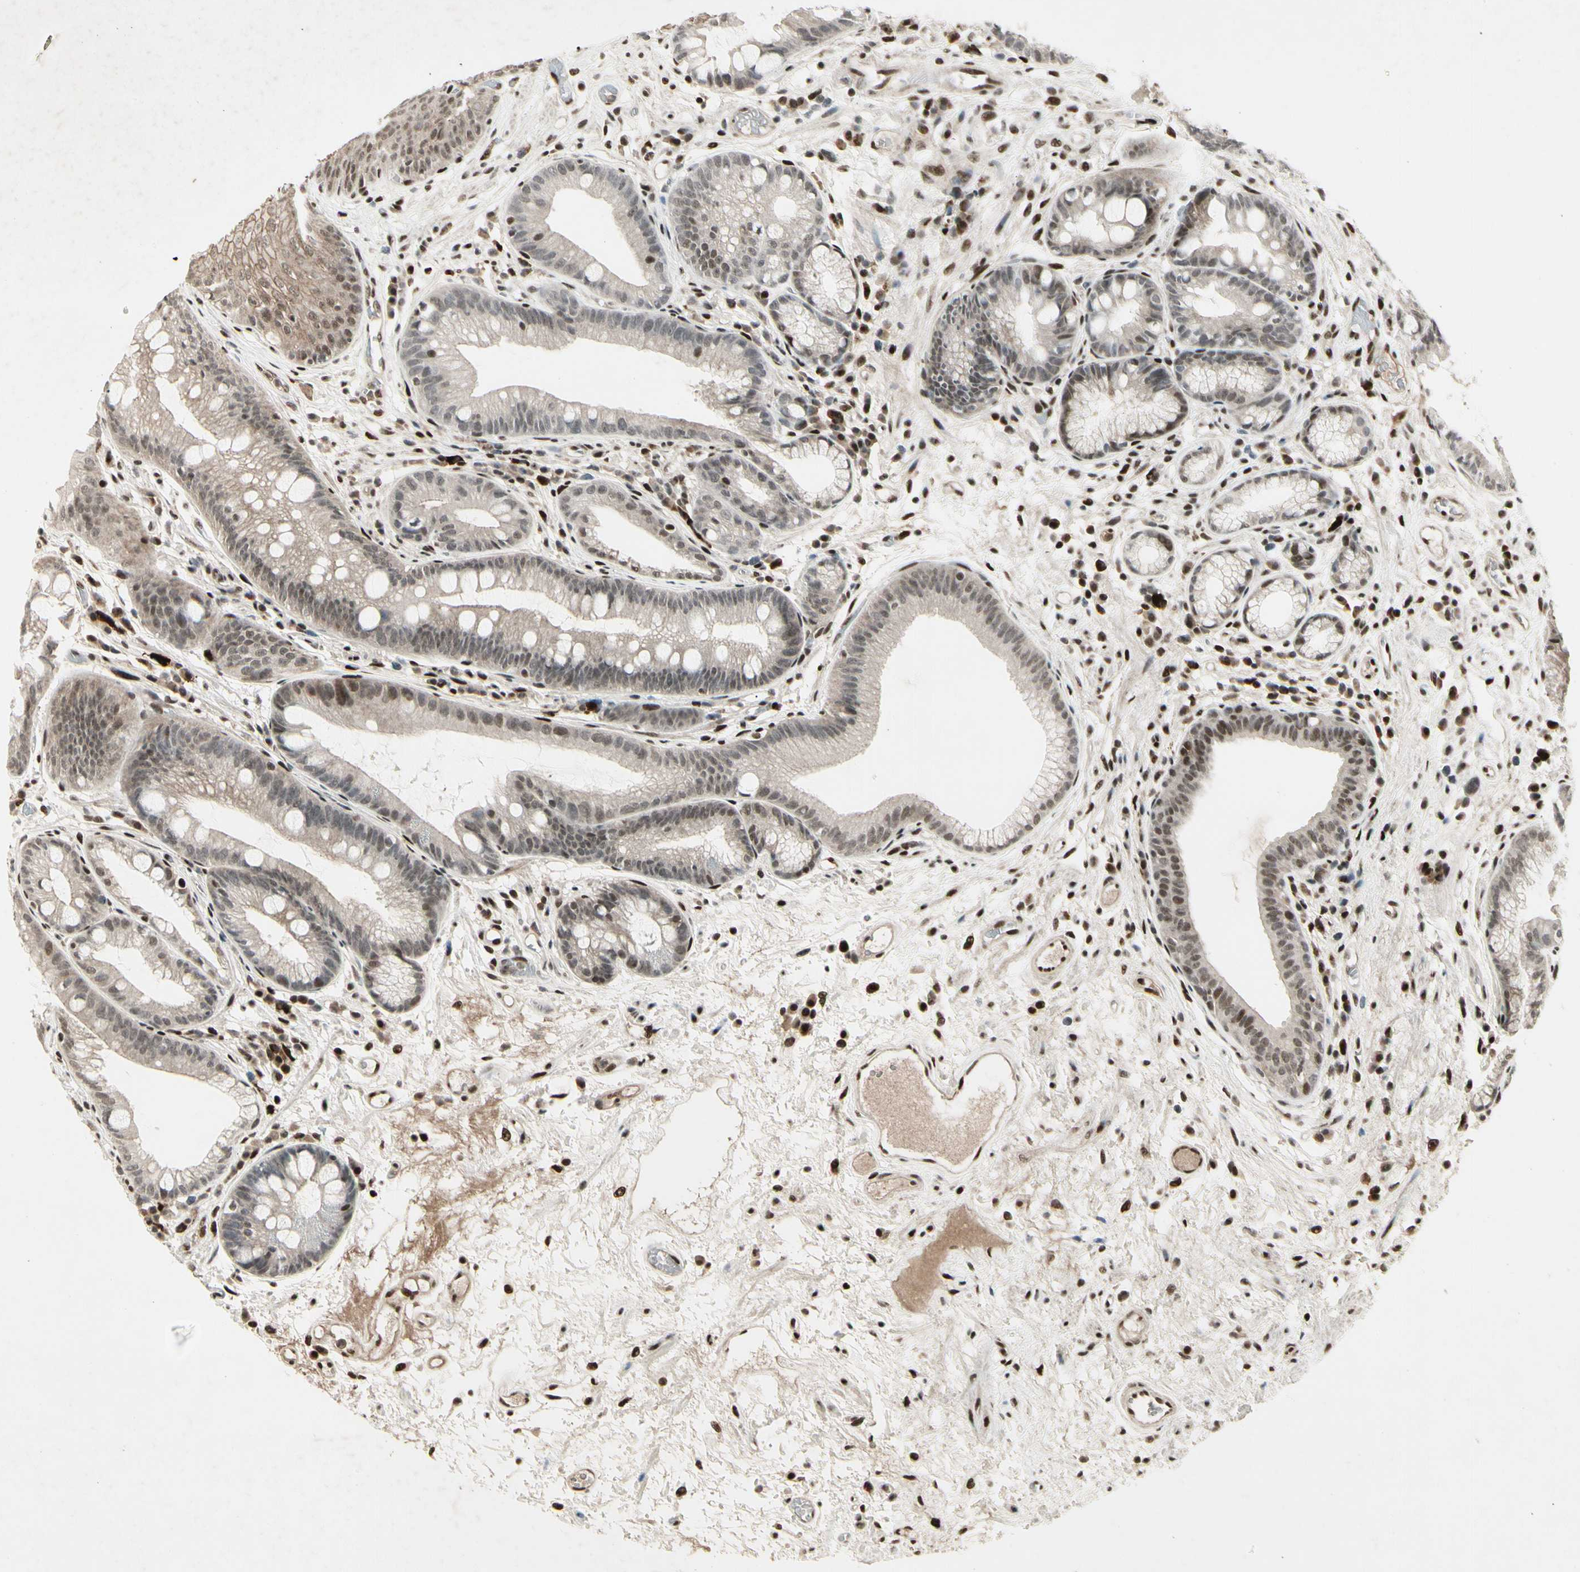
{"staining": {"intensity": "strong", "quantity": "<25%", "location": "cytoplasmic/membranous,nuclear"}, "tissue": "stomach", "cell_type": "Glandular cells", "image_type": "normal", "snomed": [{"axis": "morphology", "description": "Normal tissue, NOS"}, {"axis": "topography", "description": "Stomach, upper"}], "caption": "Stomach stained for a protein (brown) reveals strong cytoplasmic/membranous,nuclear positive expression in about <25% of glandular cells.", "gene": "FOXJ2", "patient": {"sex": "male", "age": 72}}